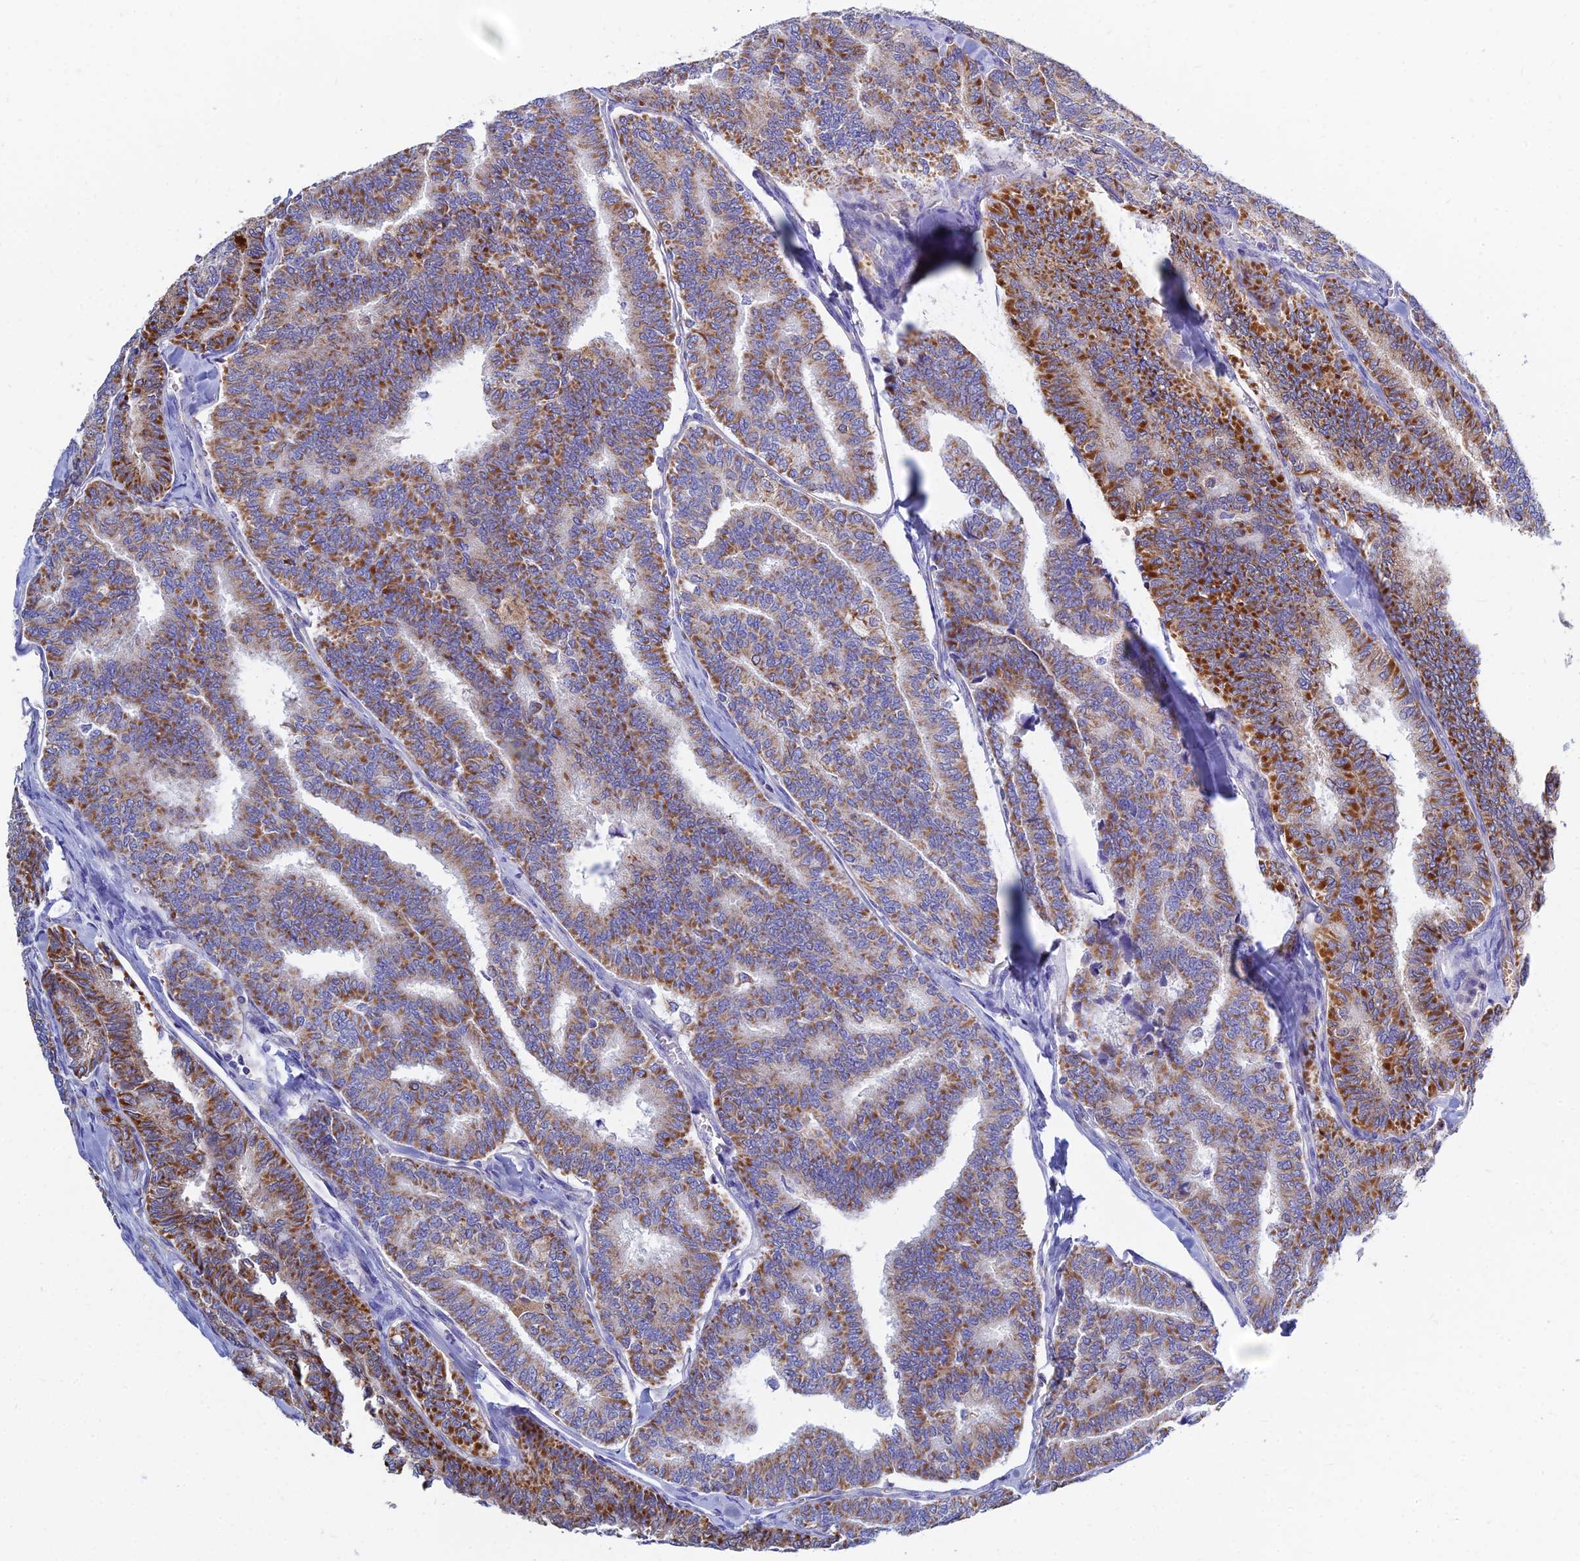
{"staining": {"intensity": "strong", "quantity": "25%-75%", "location": "cytoplasmic/membranous"}, "tissue": "thyroid cancer", "cell_type": "Tumor cells", "image_type": "cancer", "snomed": [{"axis": "morphology", "description": "Papillary adenocarcinoma, NOS"}, {"axis": "topography", "description": "Thyroid gland"}], "caption": "There is high levels of strong cytoplasmic/membranous expression in tumor cells of thyroid cancer, as demonstrated by immunohistochemical staining (brown color).", "gene": "MGST1", "patient": {"sex": "female", "age": 35}}